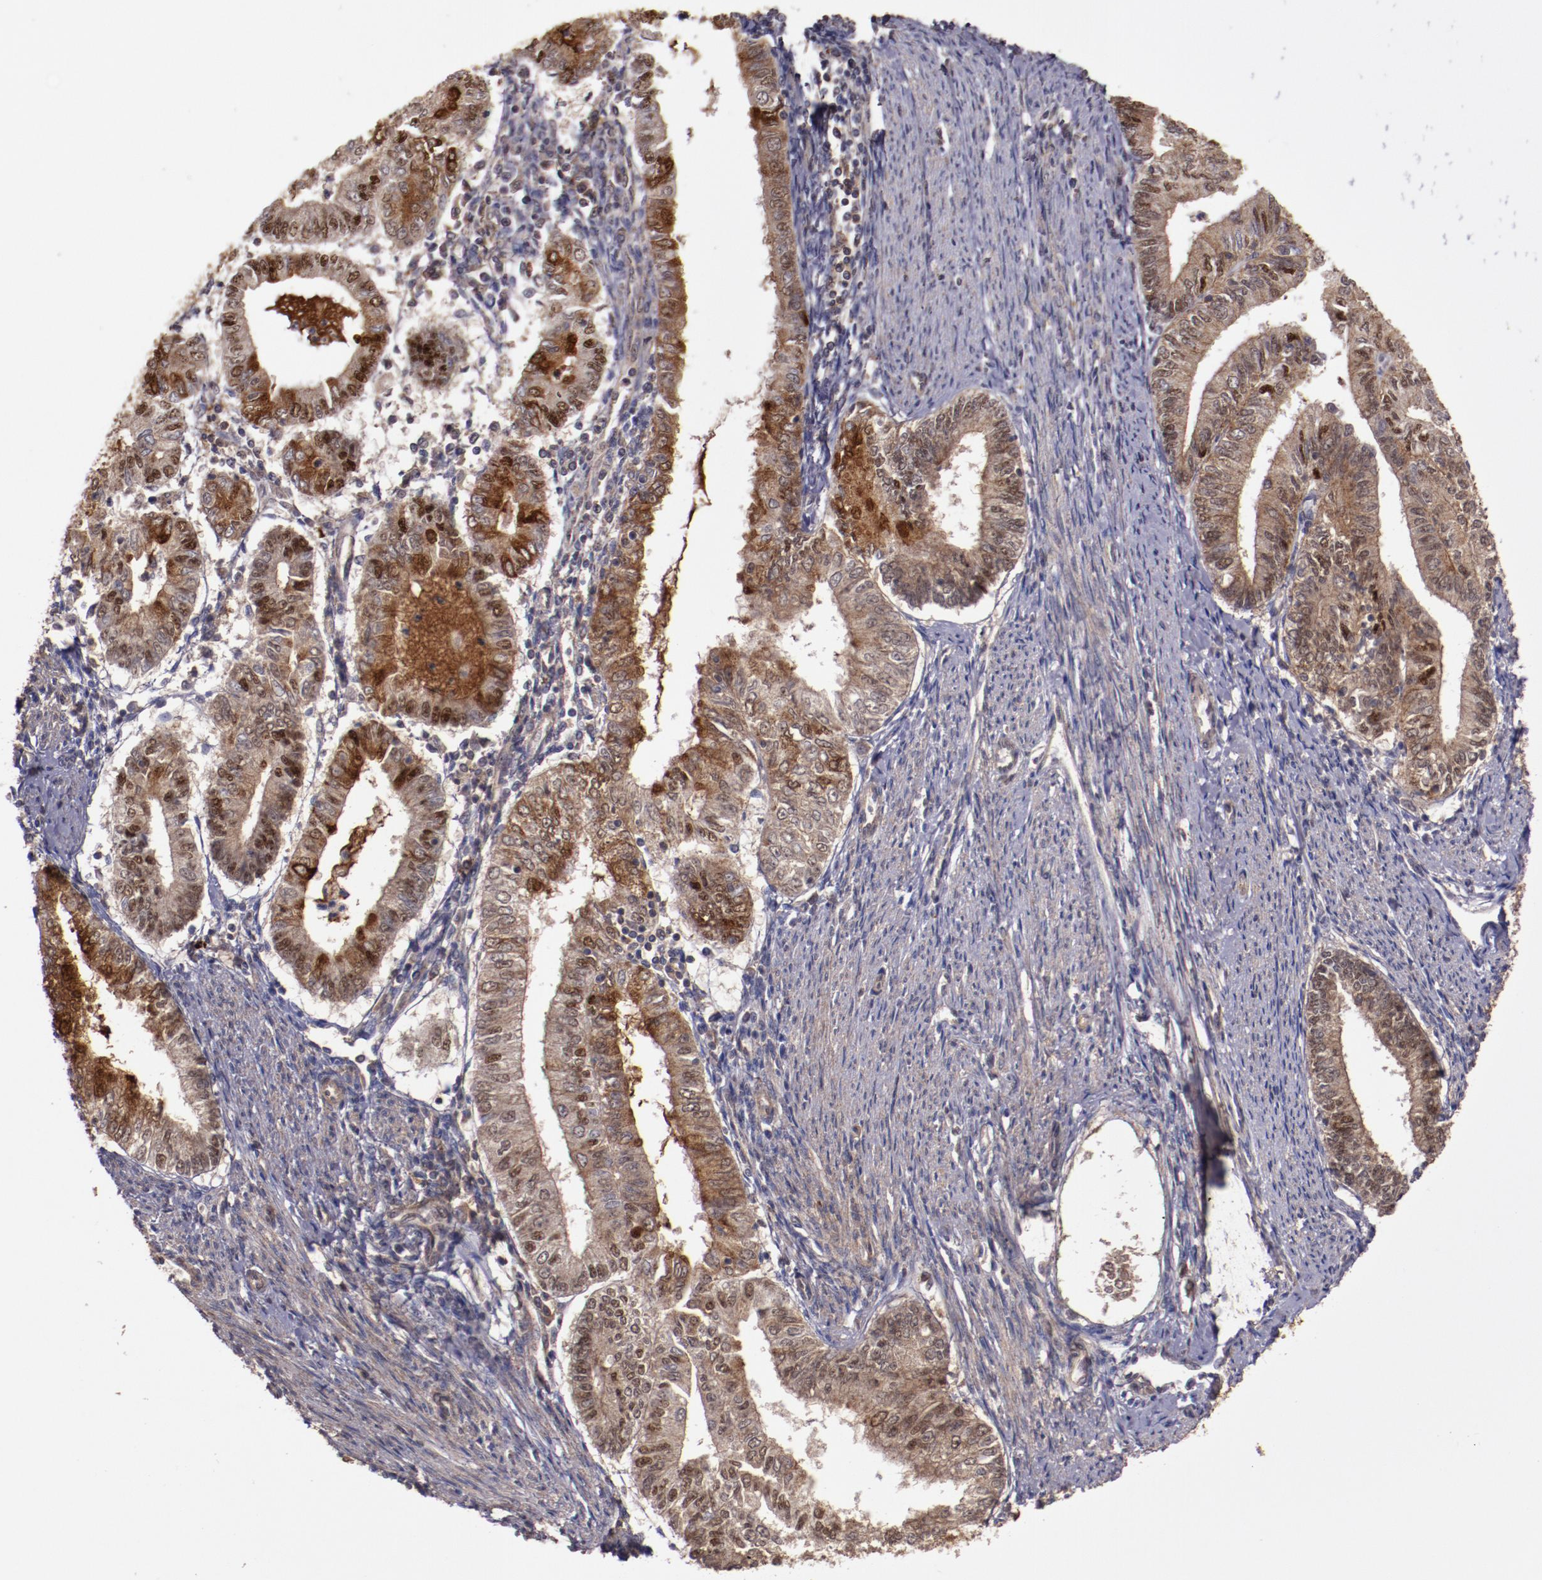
{"staining": {"intensity": "moderate", "quantity": "25%-75%", "location": "cytoplasmic/membranous"}, "tissue": "endometrial cancer", "cell_type": "Tumor cells", "image_type": "cancer", "snomed": [{"axis": "morphology", "description": "Adenocarcinoma, NOS"}, {"axis": "topography", "description": "Endometrium"}], "caption": "An IHC histopathology image of tumor tissue is shown. Protein staining in brown highlights moderate cytoplasmic/membranous positivity in endometrial adenocarcinoma within tumor cells. Using DAB (brown) and hematoxylin (blue) stains, captured at high magnification using brightfield microscopy.", "gene": "FTSJ1", "patient": {"sex": "female", "age": 66}}